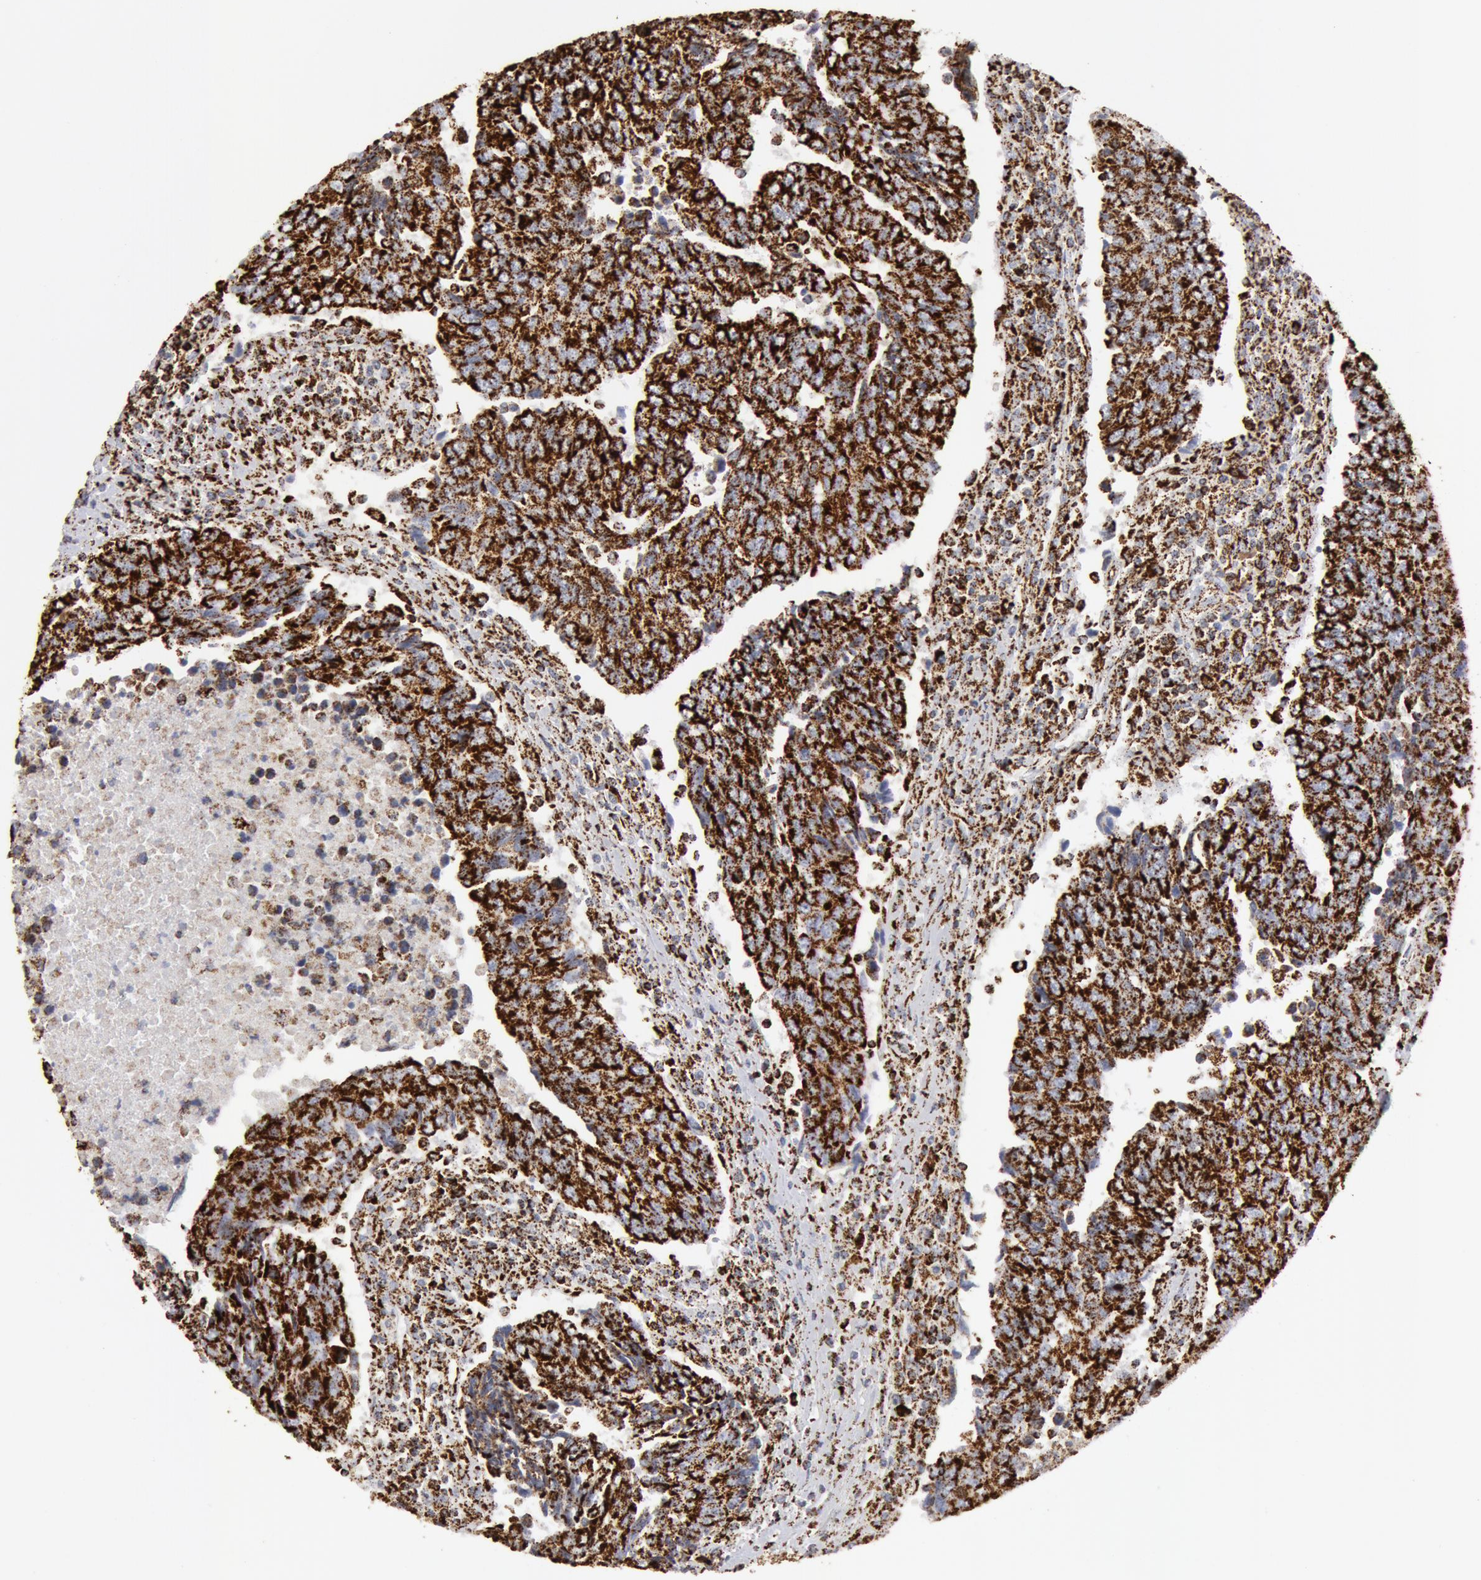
{"staining": {"intensity": "strong", "quantity": ">75%", "location": "cytoplasmic/membranous"}, "tissue": "urothelial cancer", "cell_type": "Tumor cells", "image_type": "cancer", "snomed": [{"axis": "morphology", "description": "Urothelial carcinoma, High grade"}, {"axis": "topography", "description": "Urinary bladder"}], "caption": "Approximately >75% of tumor cells in human high-grade urothelial carcinoma show strong cytoplasmic/membranous protein expression as visualized by brown immunohistochemical staining.", "gene": "ATP5F1B", "patient": {"sex": "male", "age": 86}}